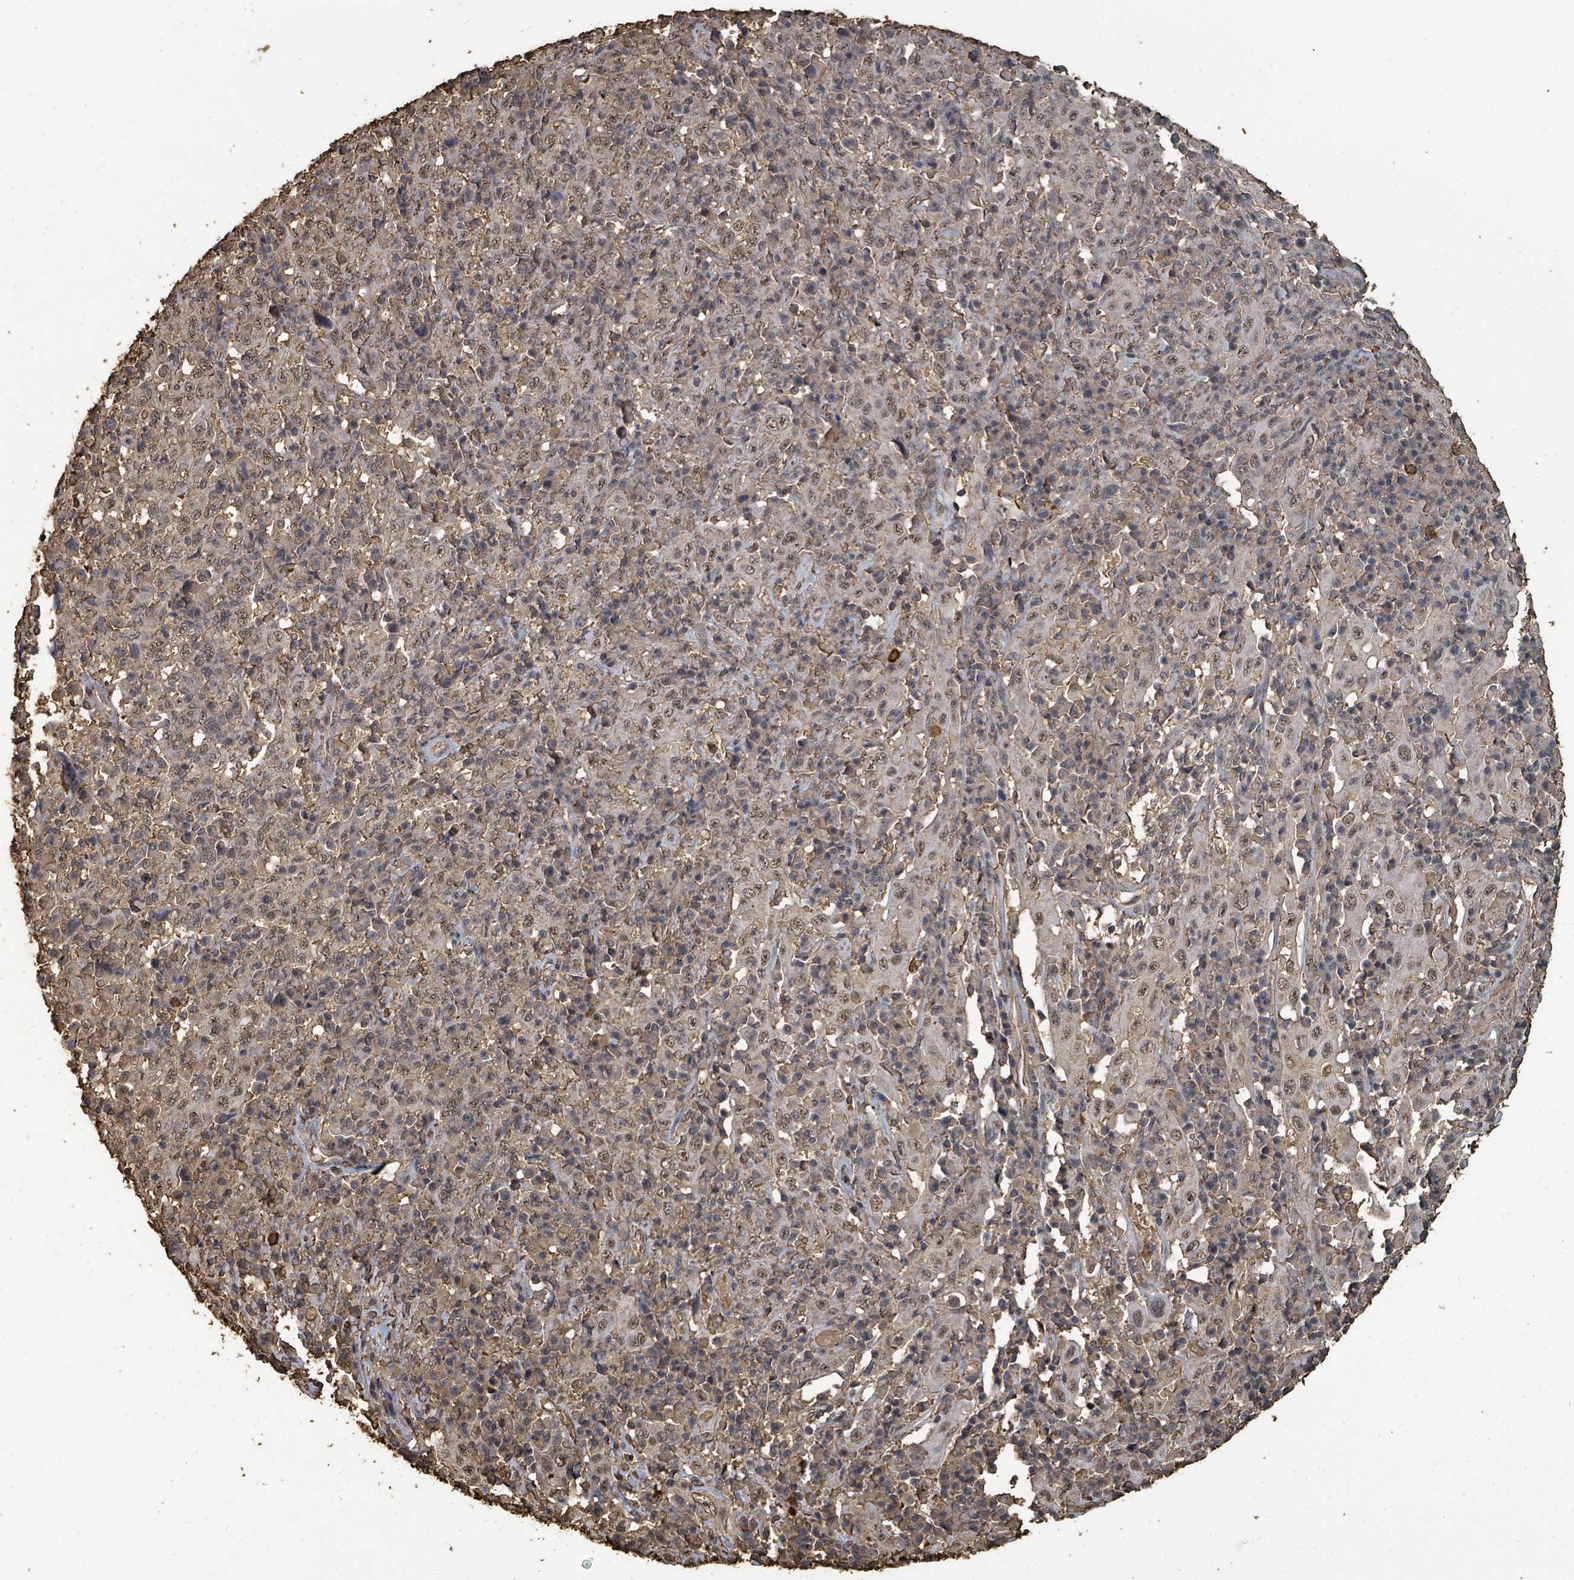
{"staining": {"intensity": "weak", "quantity": "25%-75%", "location": "nuclear"}, "tissue": "cervical cancer", "cell_type": "Tumor cells", "image_type": "cancer", "snomed": [{"axis": "morphology", "description": "Squamous cell carcinoma, NOS"}, {"axis": "topography", "description": "Cervix"}], "caption": "Protein positivity by IHC shows weak nuclear staining in approximately 25%-75% of tumor cells in cervical cancer (squamous cell carcinoma).", "gene": "C6orf52", "patient": {"sex": "female", "age": 46}}